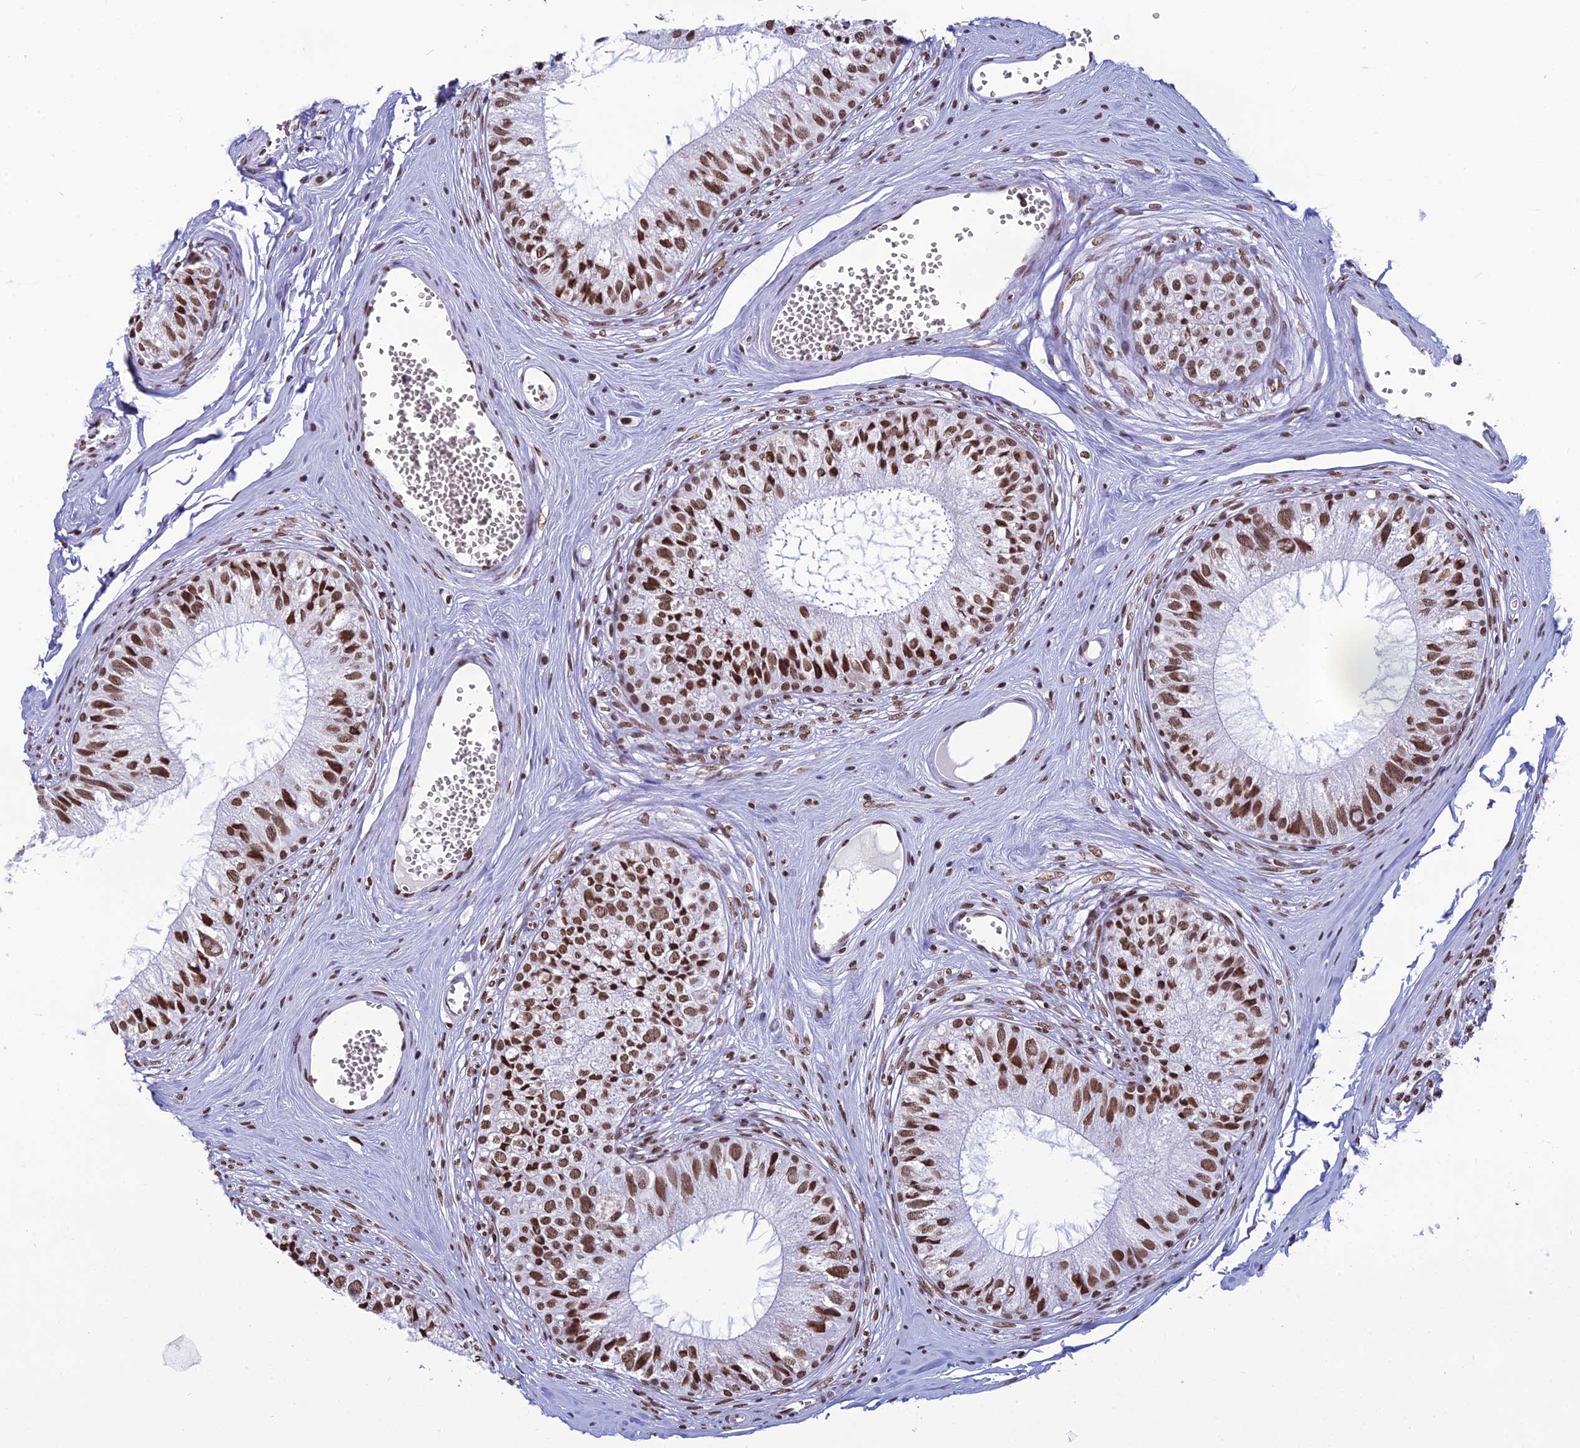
{"staining": {"intensity": "strong", "quantity": ">75%", "location": "nuclear"}, "tissue": "epididymis", "cell_type": "Glandular cells", "image_type": "normal", "snomed": [{"axis": "morphology", "description": "Normal tissue, NOS"}, {"axis": "topography", "description": "Epididymis"}], "caption": "Brown immunohistochemical staining in unremarkable epididymis exhibits strong nuclear staining in about >75% of glandular cells.", "gene": "PRAMEF12", "patient": {"sex": "male", "age": 36}}